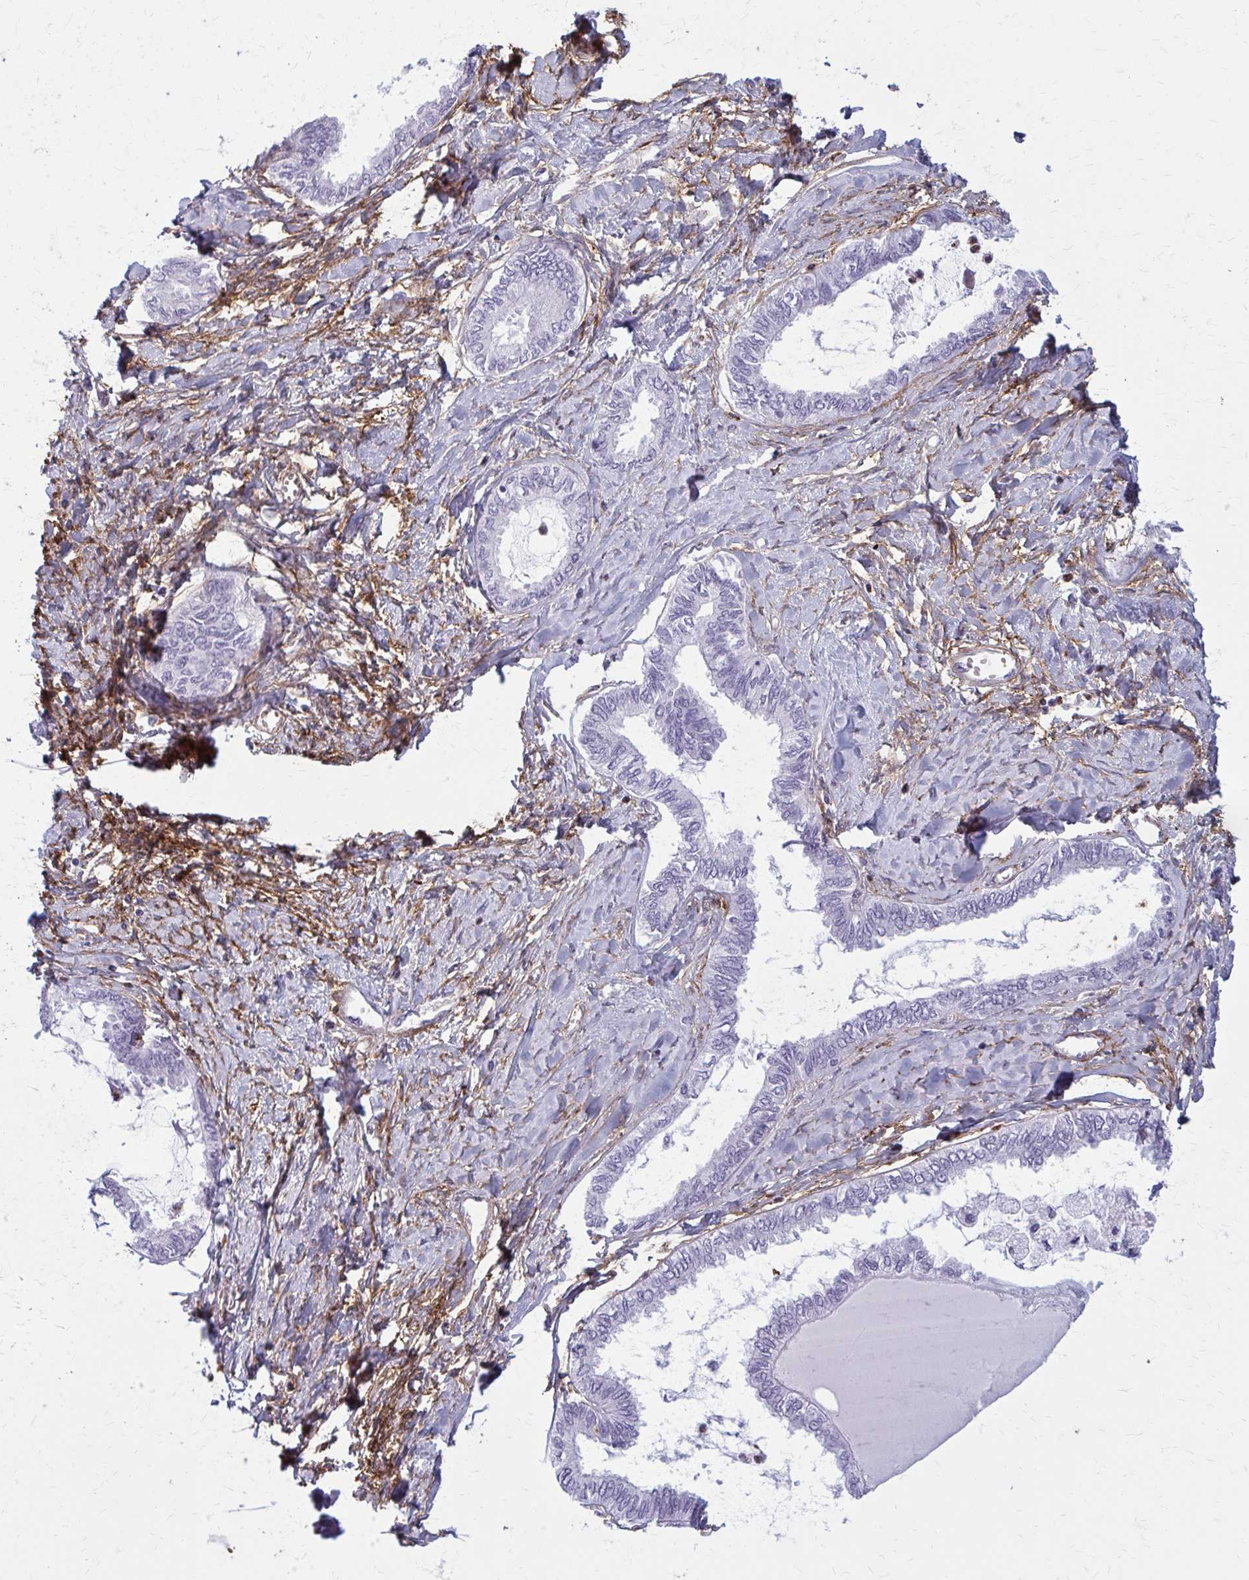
{"staining": {"intensity": "negative", "quantity": "none", "location": "none"}, "tissue": "ovarian cancer", "cell_type": "Tumor cells", "image_type": "cancer", "snomed": [{"axis": "morphology", "description": "Carcinoma, endometroid"}, {"axis": "topography", "description": "Ovary"}], "caption": "Immunohistochemistry (IHC) of ovarian cancer (endometroid carcinoma) shows no expression in tumor cells. (DAB immunohistochemistry visualized using brightfield microscopy, high magnification).", "gene": "AKAP12", "patient": {"sex": "female", "age": 70}}